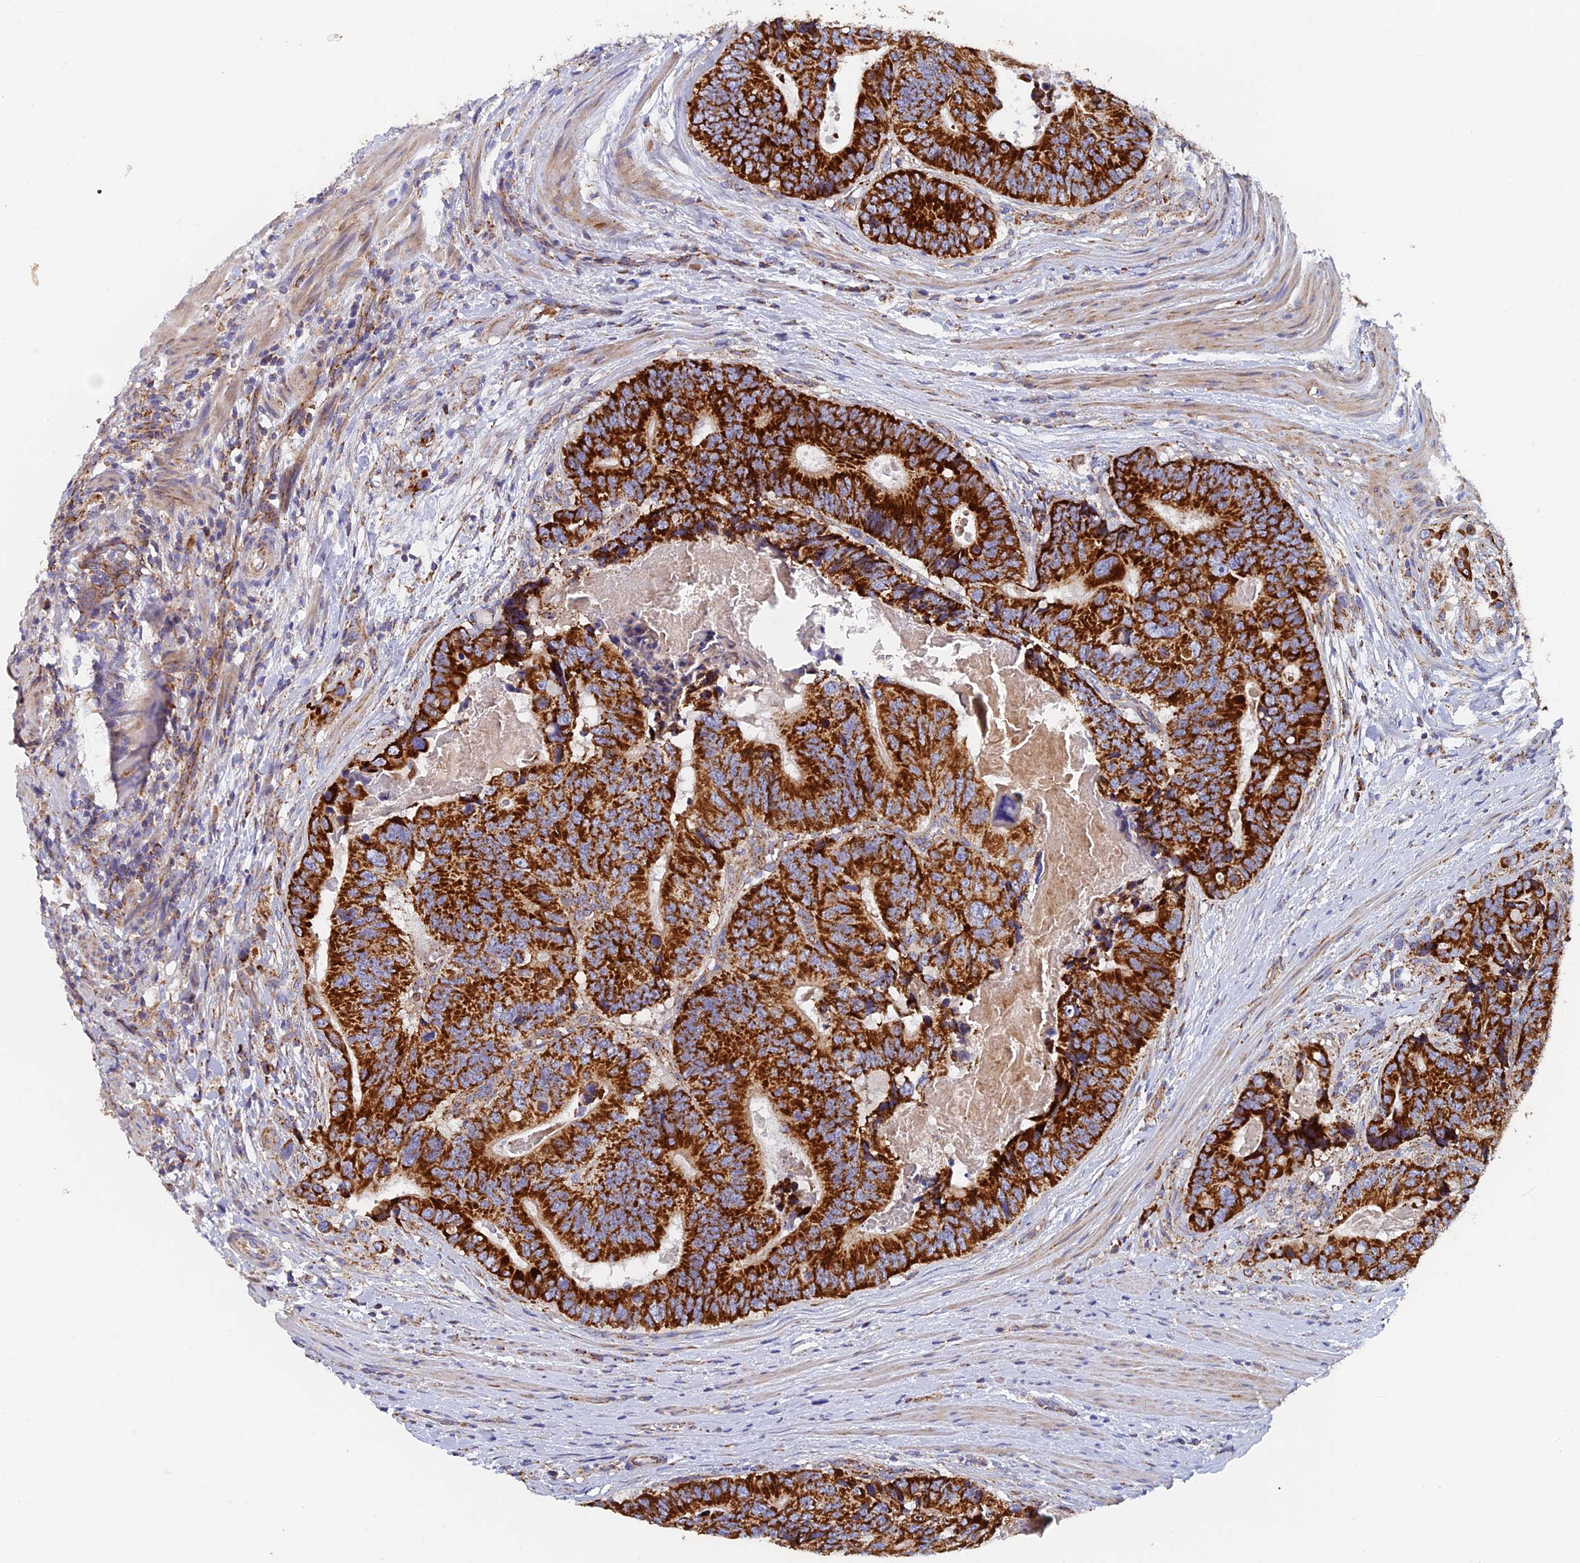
{"staining": {"intensity": "strong", "quantity": ">75%", "location": "cytoplasmic/membranous"}, "tissue": "colorectal cancer", "cell_type": "Tumor cells", "image_type": "cancer", "snomed": [{"axis": "morphology", "description": "Adenocarcinoma, NOS"}, {"axis": "topography", "description": "Colon"}], "caption": "Colorectal cancer stained for a protein shows strong cytoplasmic/membranous positivity in tumor cells.", "gene": "MRPS9", "patient": {"sex": "male", "age": 84}}